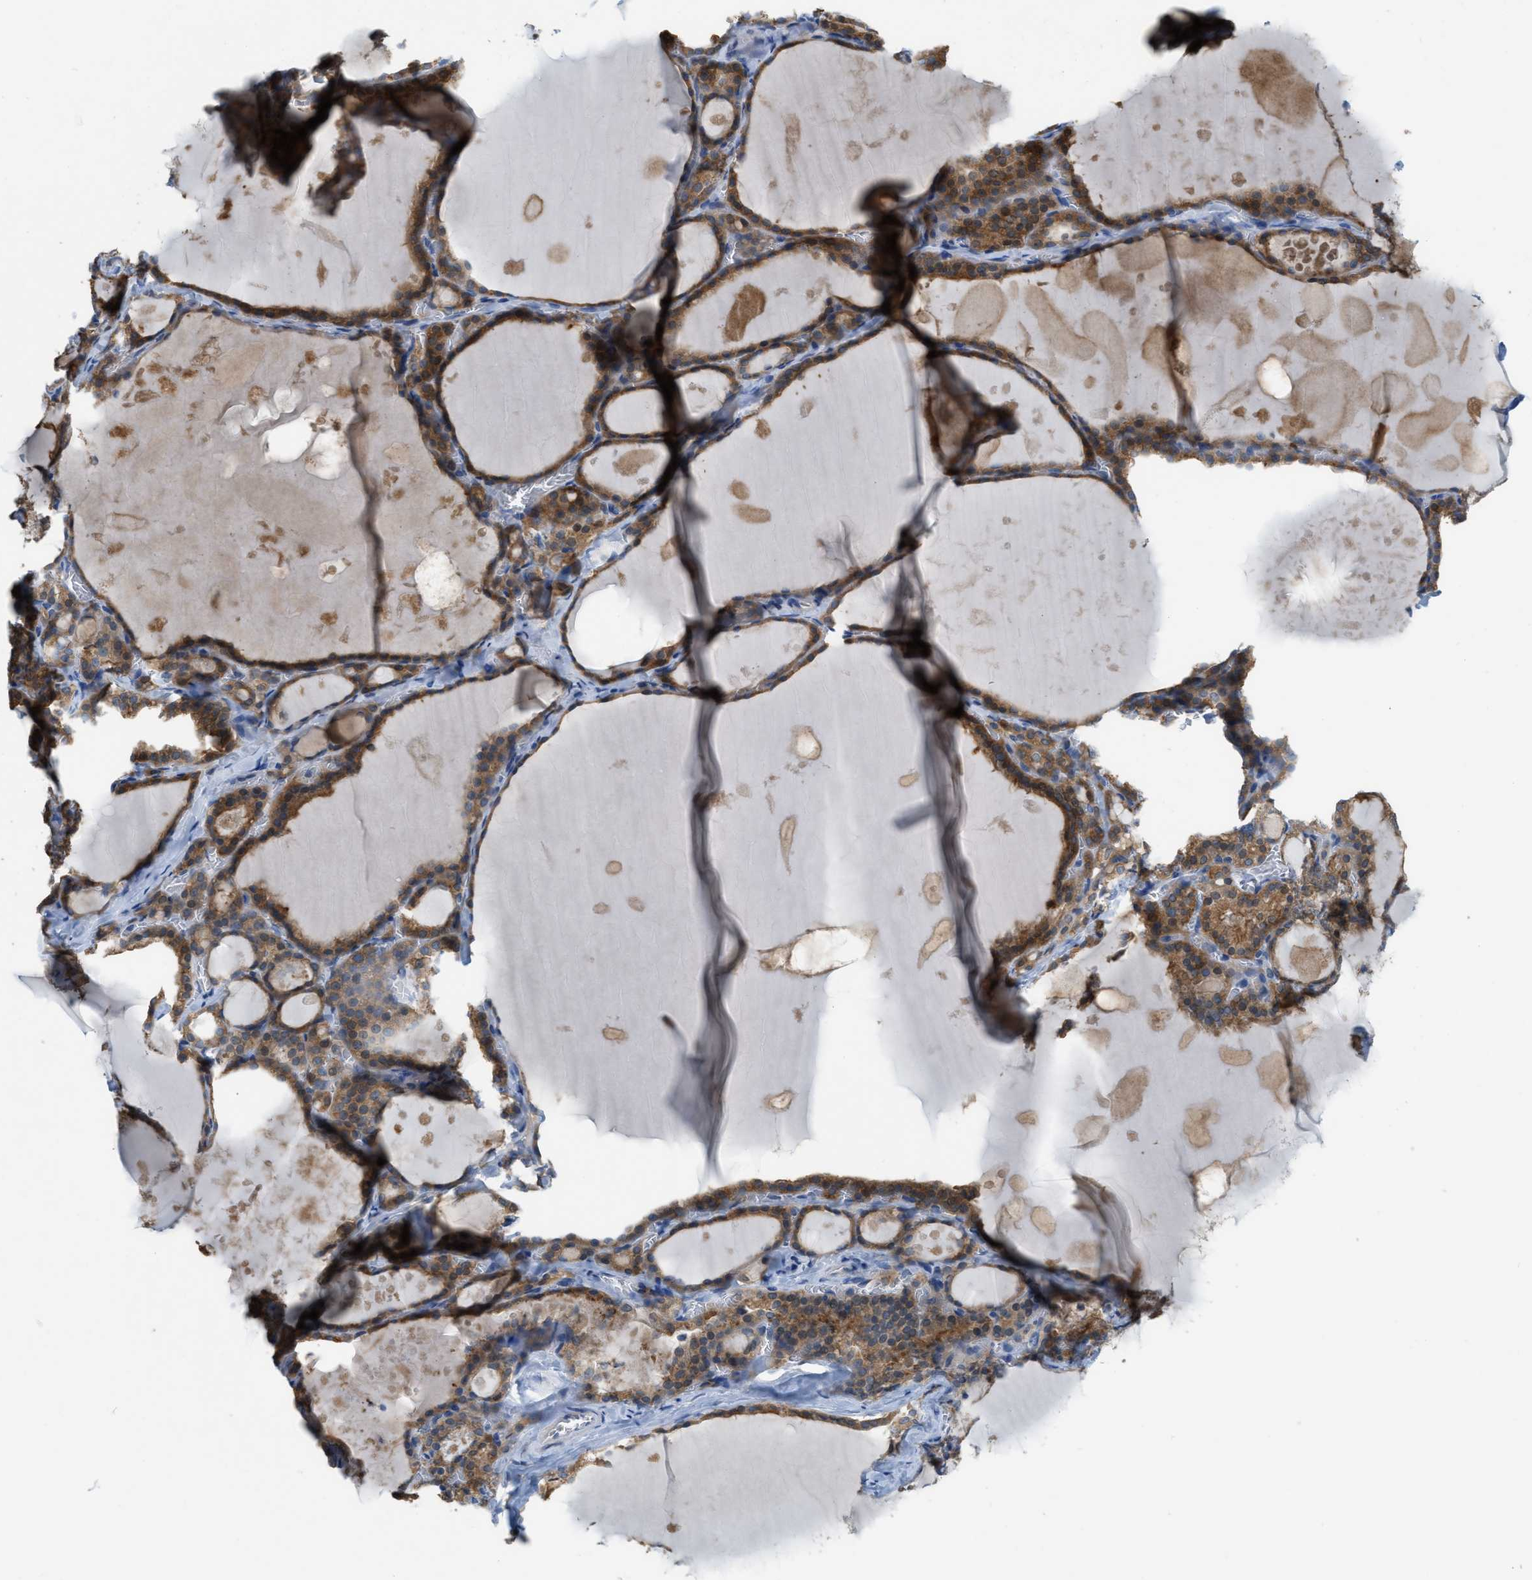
{"staining": {"intensity": "strong", "quantity": ">75%", "location": "cytoplasmic/membranous"}, "tissue": "thyroid gland", "cell_type": "Glandular cells", "image_type": "normal", "snomed": [{"axis": "morphology", "description": "Normal tissue, NOS"}, {"axis": "topography", "description": "Thyroid gland"}], "caption": "Brown immunohistochemical staining in normal human thyroid gland exhibits strong cytoplasmic/membranous positivity in about >75% of glandular cells.", "gene": "UBA5", "patient": {"sex": "male", "age": 56}}